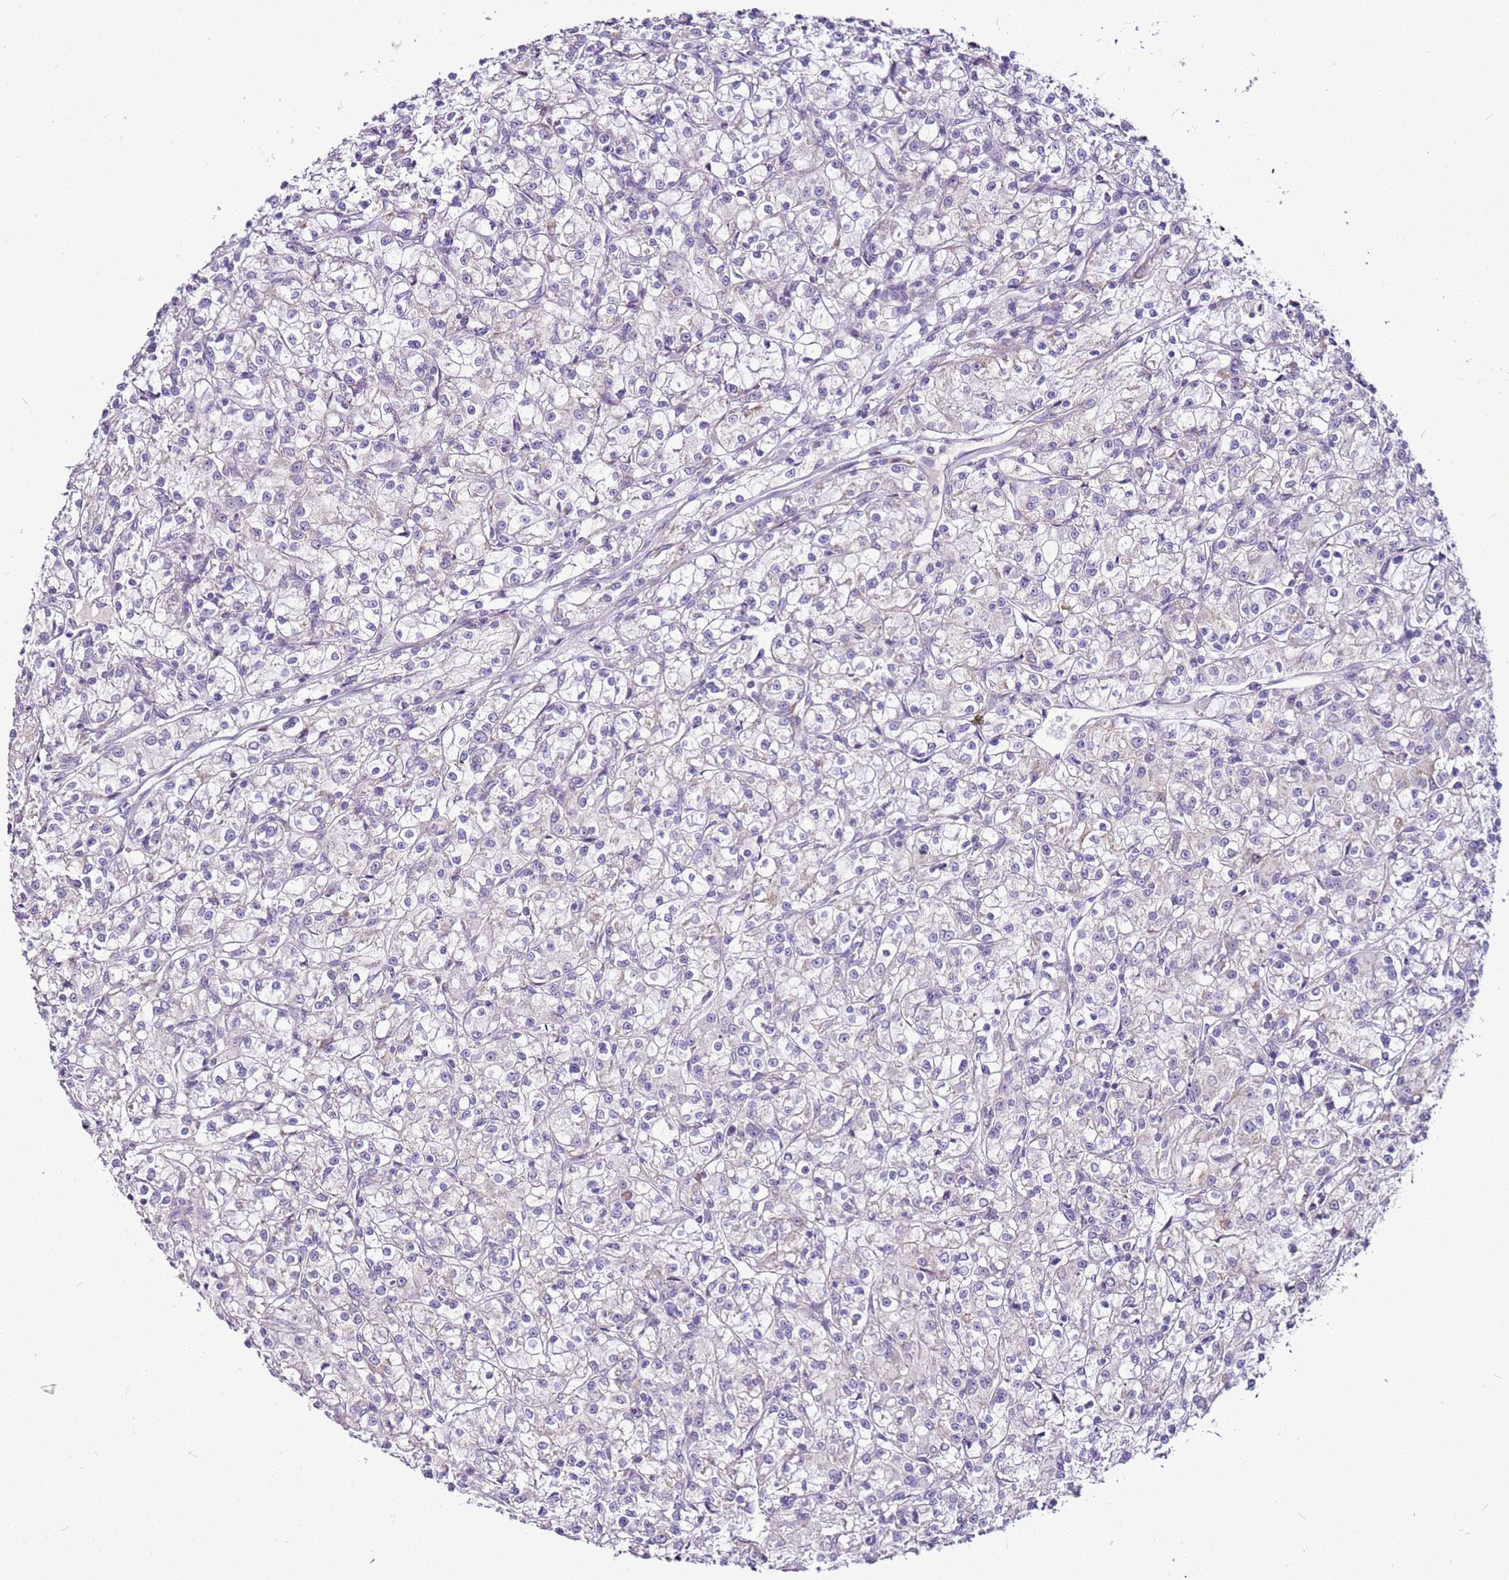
{"staining": {"intensity": "negative", "quantity": "none", "location": "none"}, "tissue": "renal cancer", "cell_type": "Tumor cells", "image_type": "cancer", "snomed": [{"axis": "morphology", "description": "Adenocarcinoma, NOS"}, {"axis": "topography", "description": "Kidney"}], "caption": "Tumor cells are negative for brown protein staining in renal adenocarcinoma.", "gene": "MRPL36", "patient": {"sex": "female", "age": 59}}